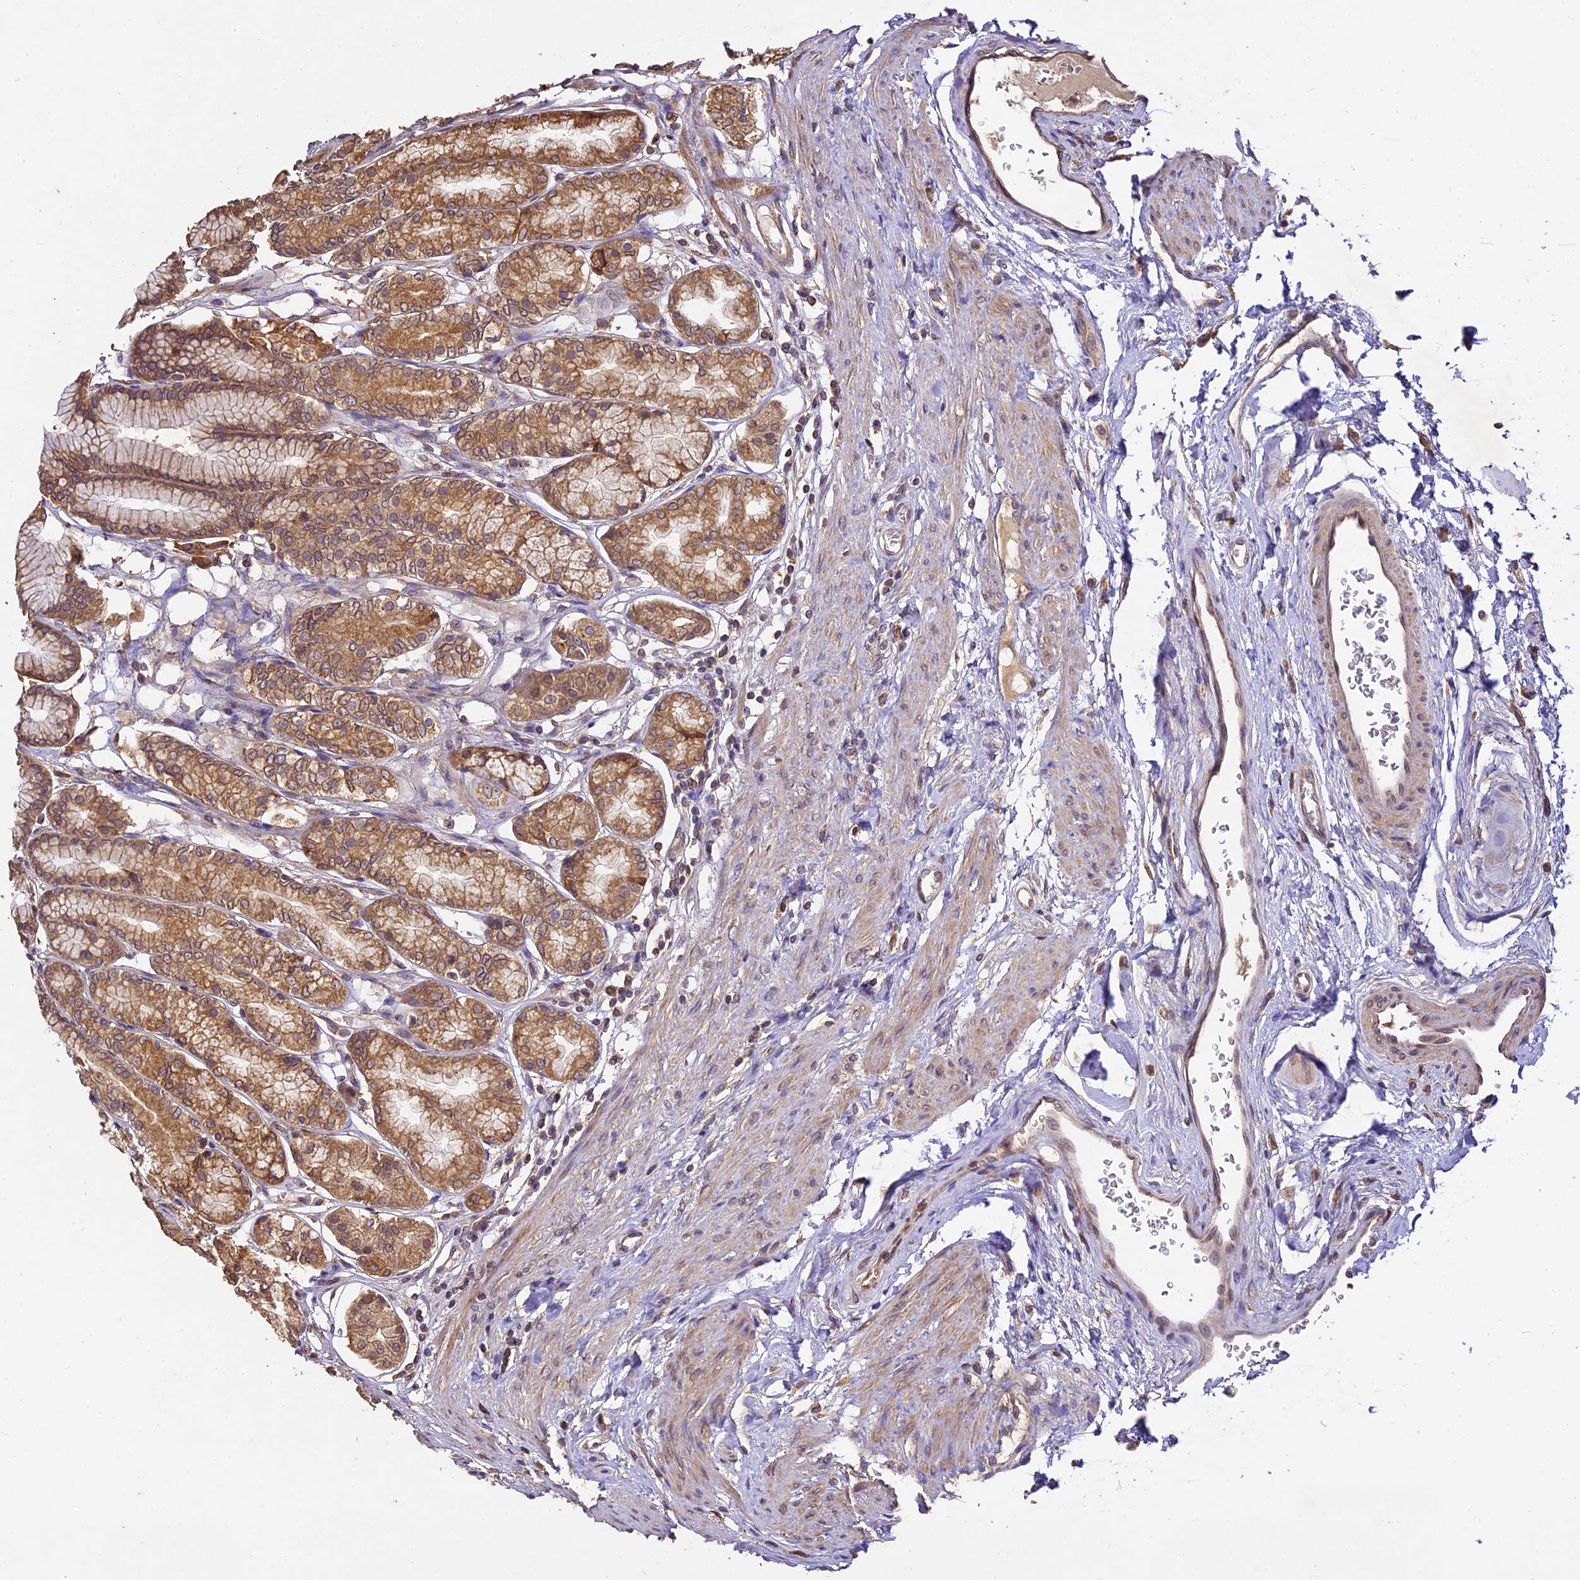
{"staining": {"intensity": "moderate", "quantity": ">75%", "location": "cytoplasmic/membranous"}, "tissue": "stomach", "cell_type": "Glandular cells", "image_type": "normal", "snomed": [{"axis": "morphology", "description": "Normal tissue, NOS"}, {"axis": "morphology", "description": "Adenocarcinoma, NOS"}, {"axis": "morphology", "description": "Adenocarcinoma, High grade"}, {"axis": "topography", "description": "Stomach, upper"}, {"axis": "topography", "description": "Stomach"}], "caption": "Brown immunohistochemical staining in unremarkable human stomach exhibits moderate cytoplasmic/membranous expression in about >75% of glandular cells.", "gene": "BRAP", "patient": {"sex": "female", "age": 65}}